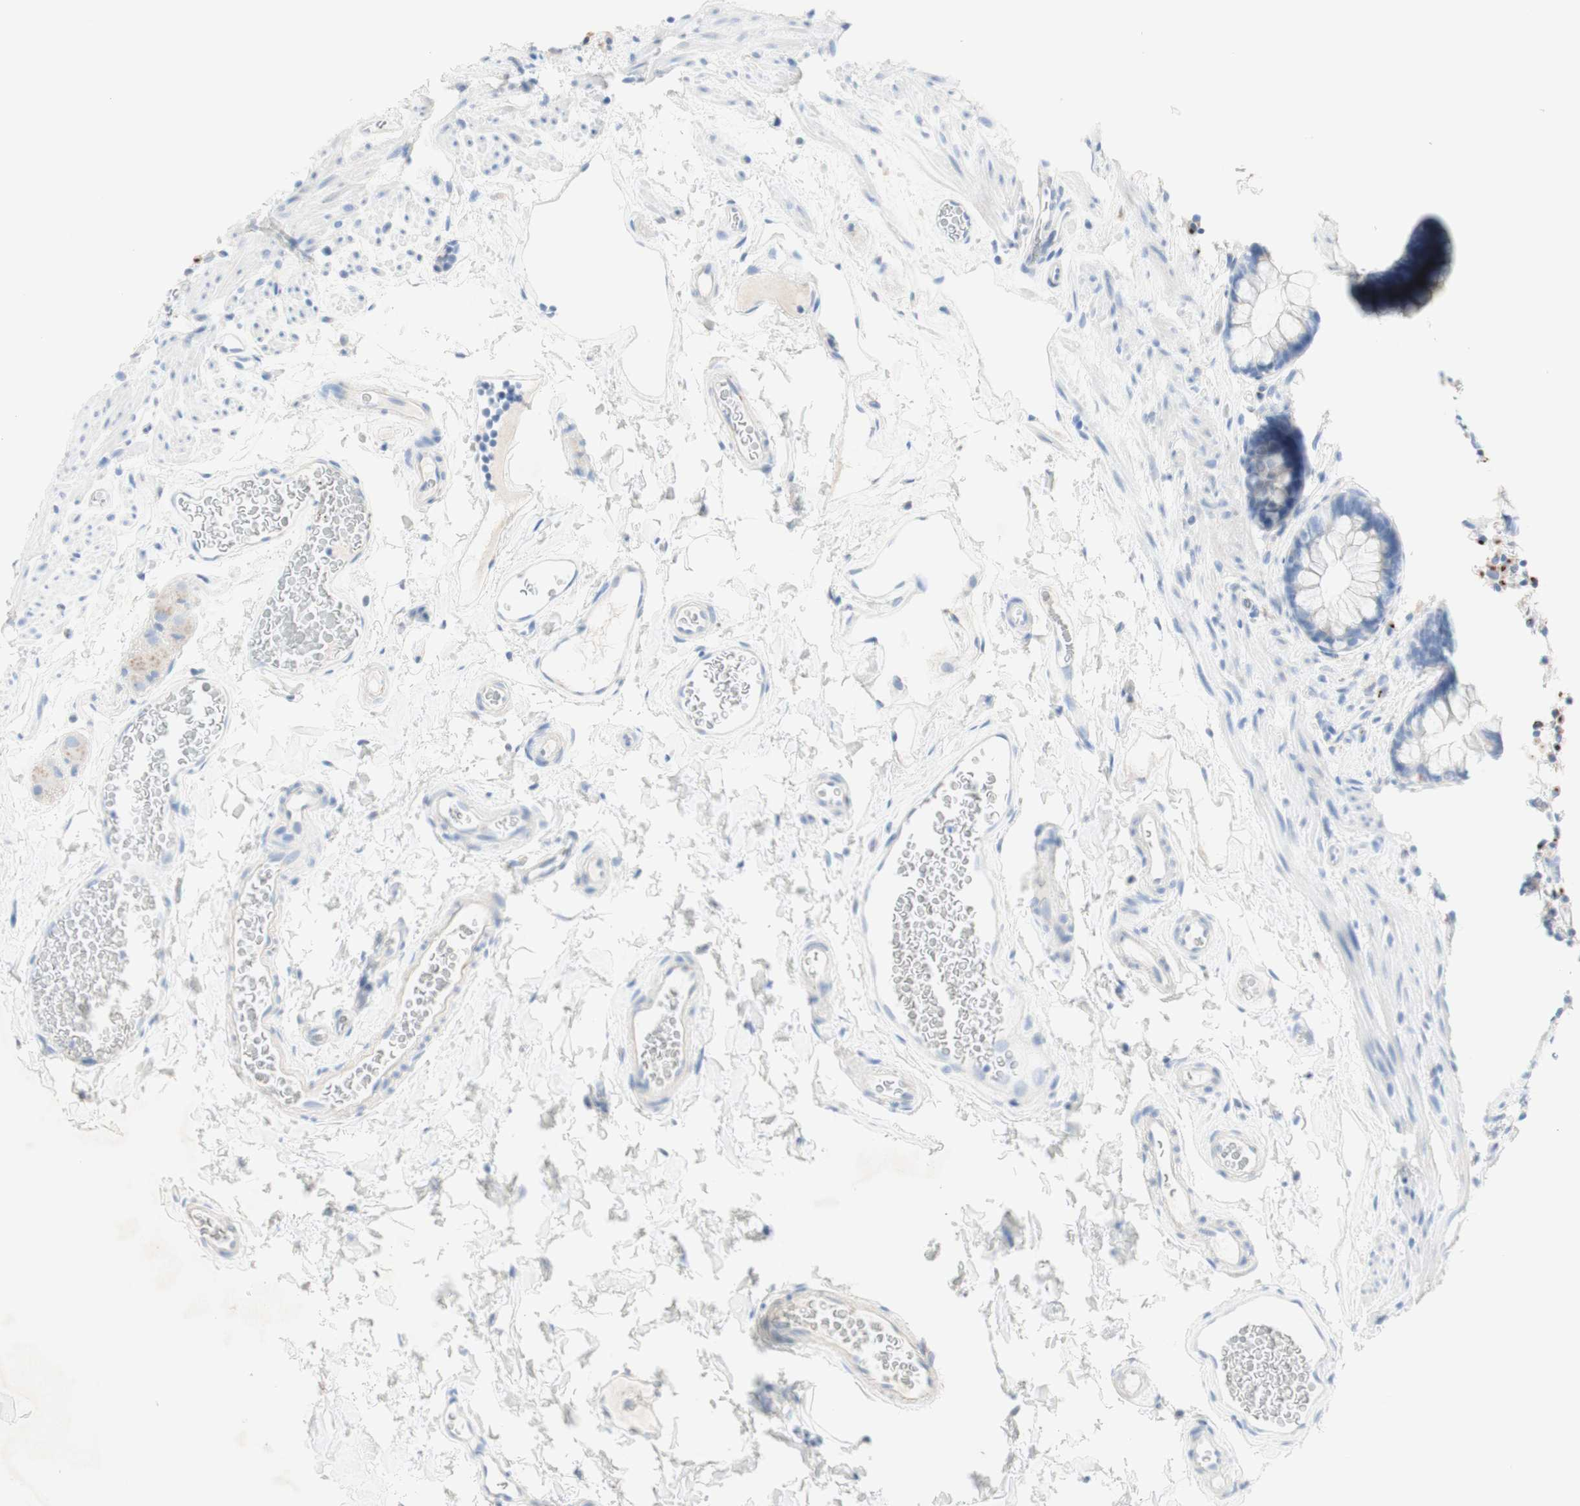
{"staining": {"intensity": "negative", "quantity": "none", "location": "none"}, "tissue": "colon", "cell_type": "Endothelial cells", "image_type": "normal", "snomed": [{"axis": "morphology", "description": "Normal tissue, NOS"}, {"axis": "topography", "description": "Colon"}], "caption": "This is an immunohistochemistry histopathology image of benign colon. There is no positivity in endothelial cells.", "gene": "MANEA", "patient": {"sex": "female", "age": 80}}